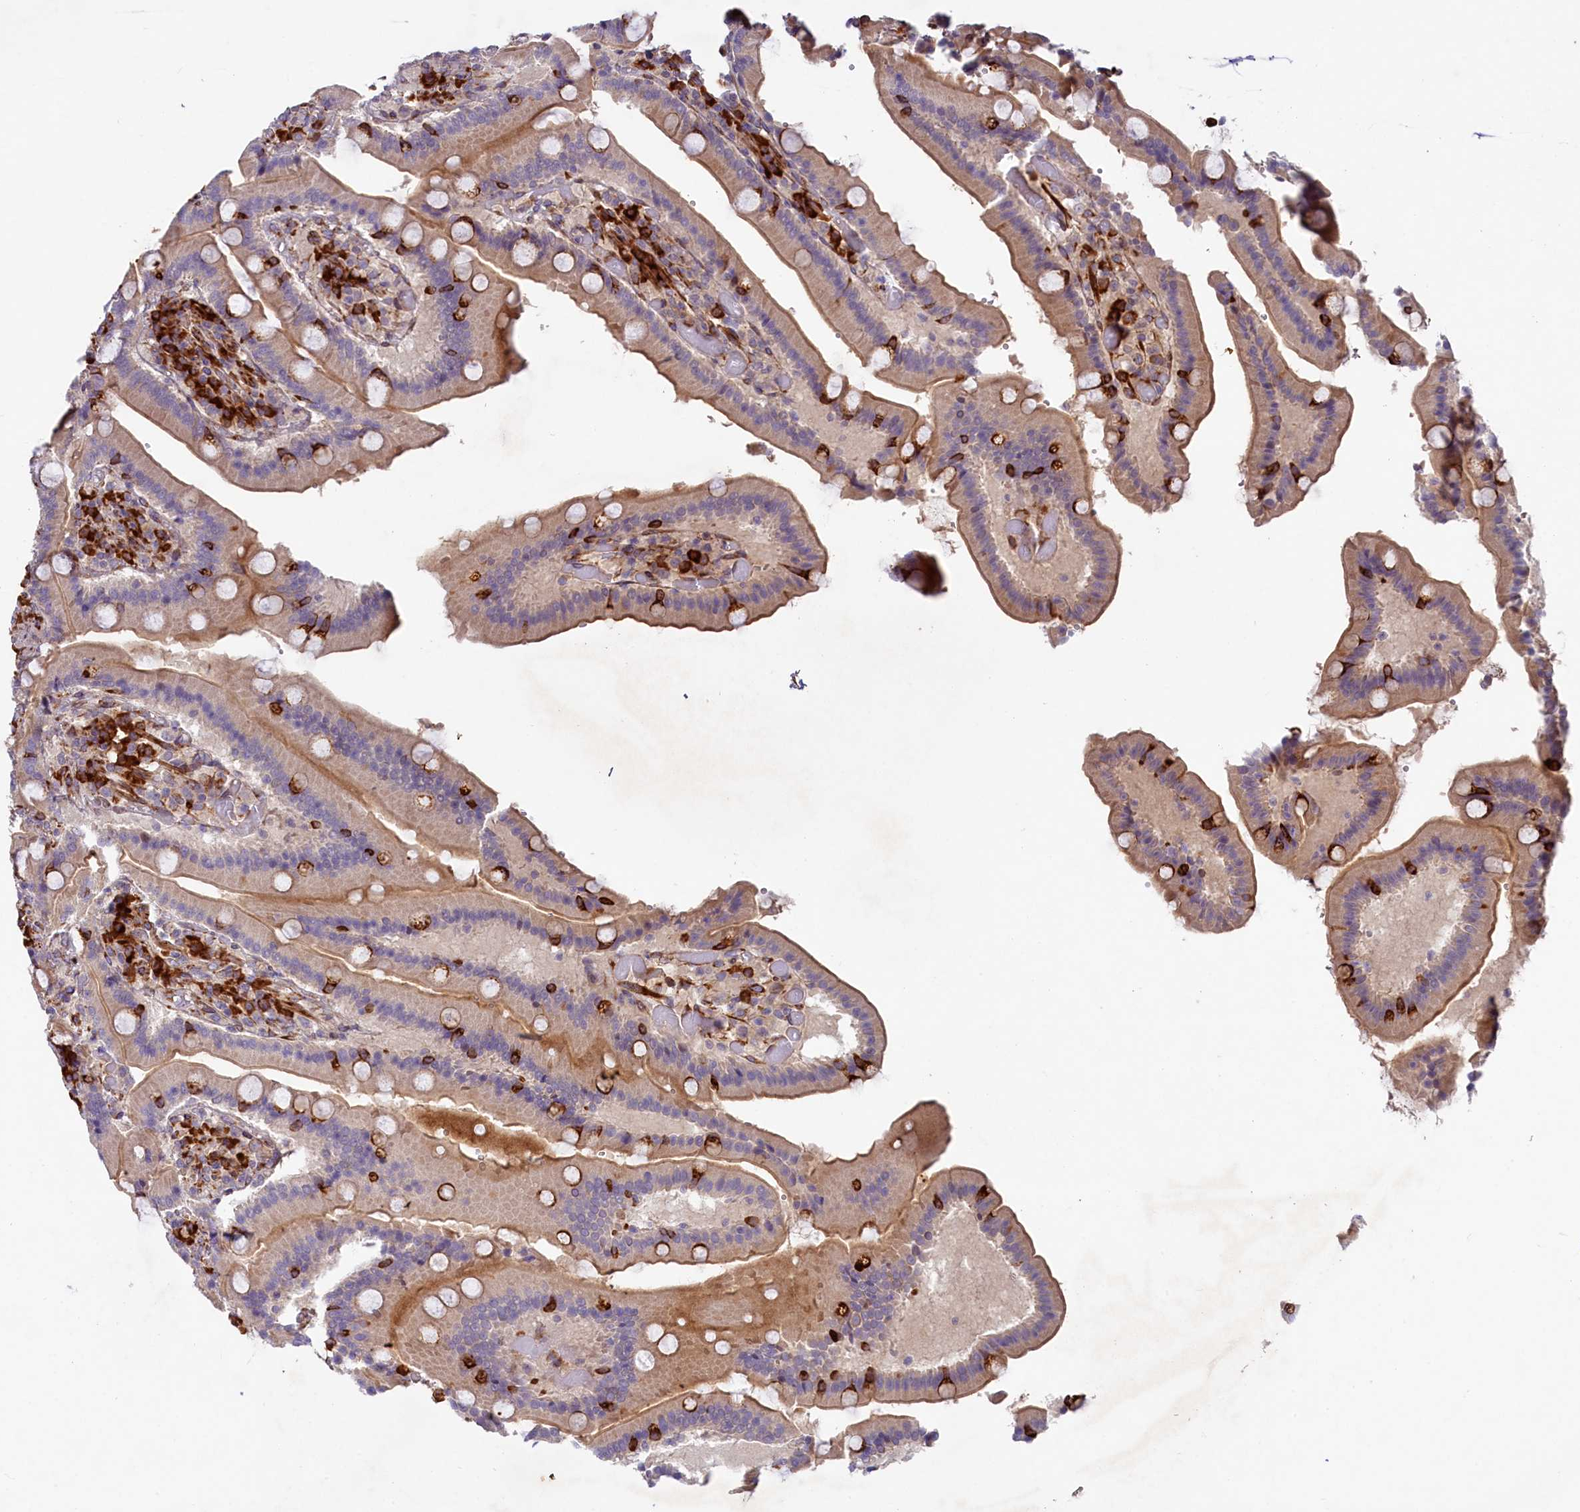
{"staining": {"intensity": "moderate", "quantity": ">75%", "location": "cytoplasmic/membranous"}, "tissue": "duodenum", "cell_type": "Glandular cells", "image_type": "normal", "snomed": [{"axis": "morphology", "description": "Normal tissue, NOS"}, {"axis": "topography", "description": "Duodenum"}], "caption": "High-magnification brightfield microscopy of unremarkable duodenum stained with DAB (brown) and counterstained with hematoxylin (blue). glandular cells exhibit moderate cytoplasmic/membranous staining is appreciated in approximately>75% of cells. Immunohistochemistry (ihc) stains the protein of interest in brown and the nuclei are stained blue.", "gene": "SSC5D", "patient": {"sex": "female", "age": 62}}